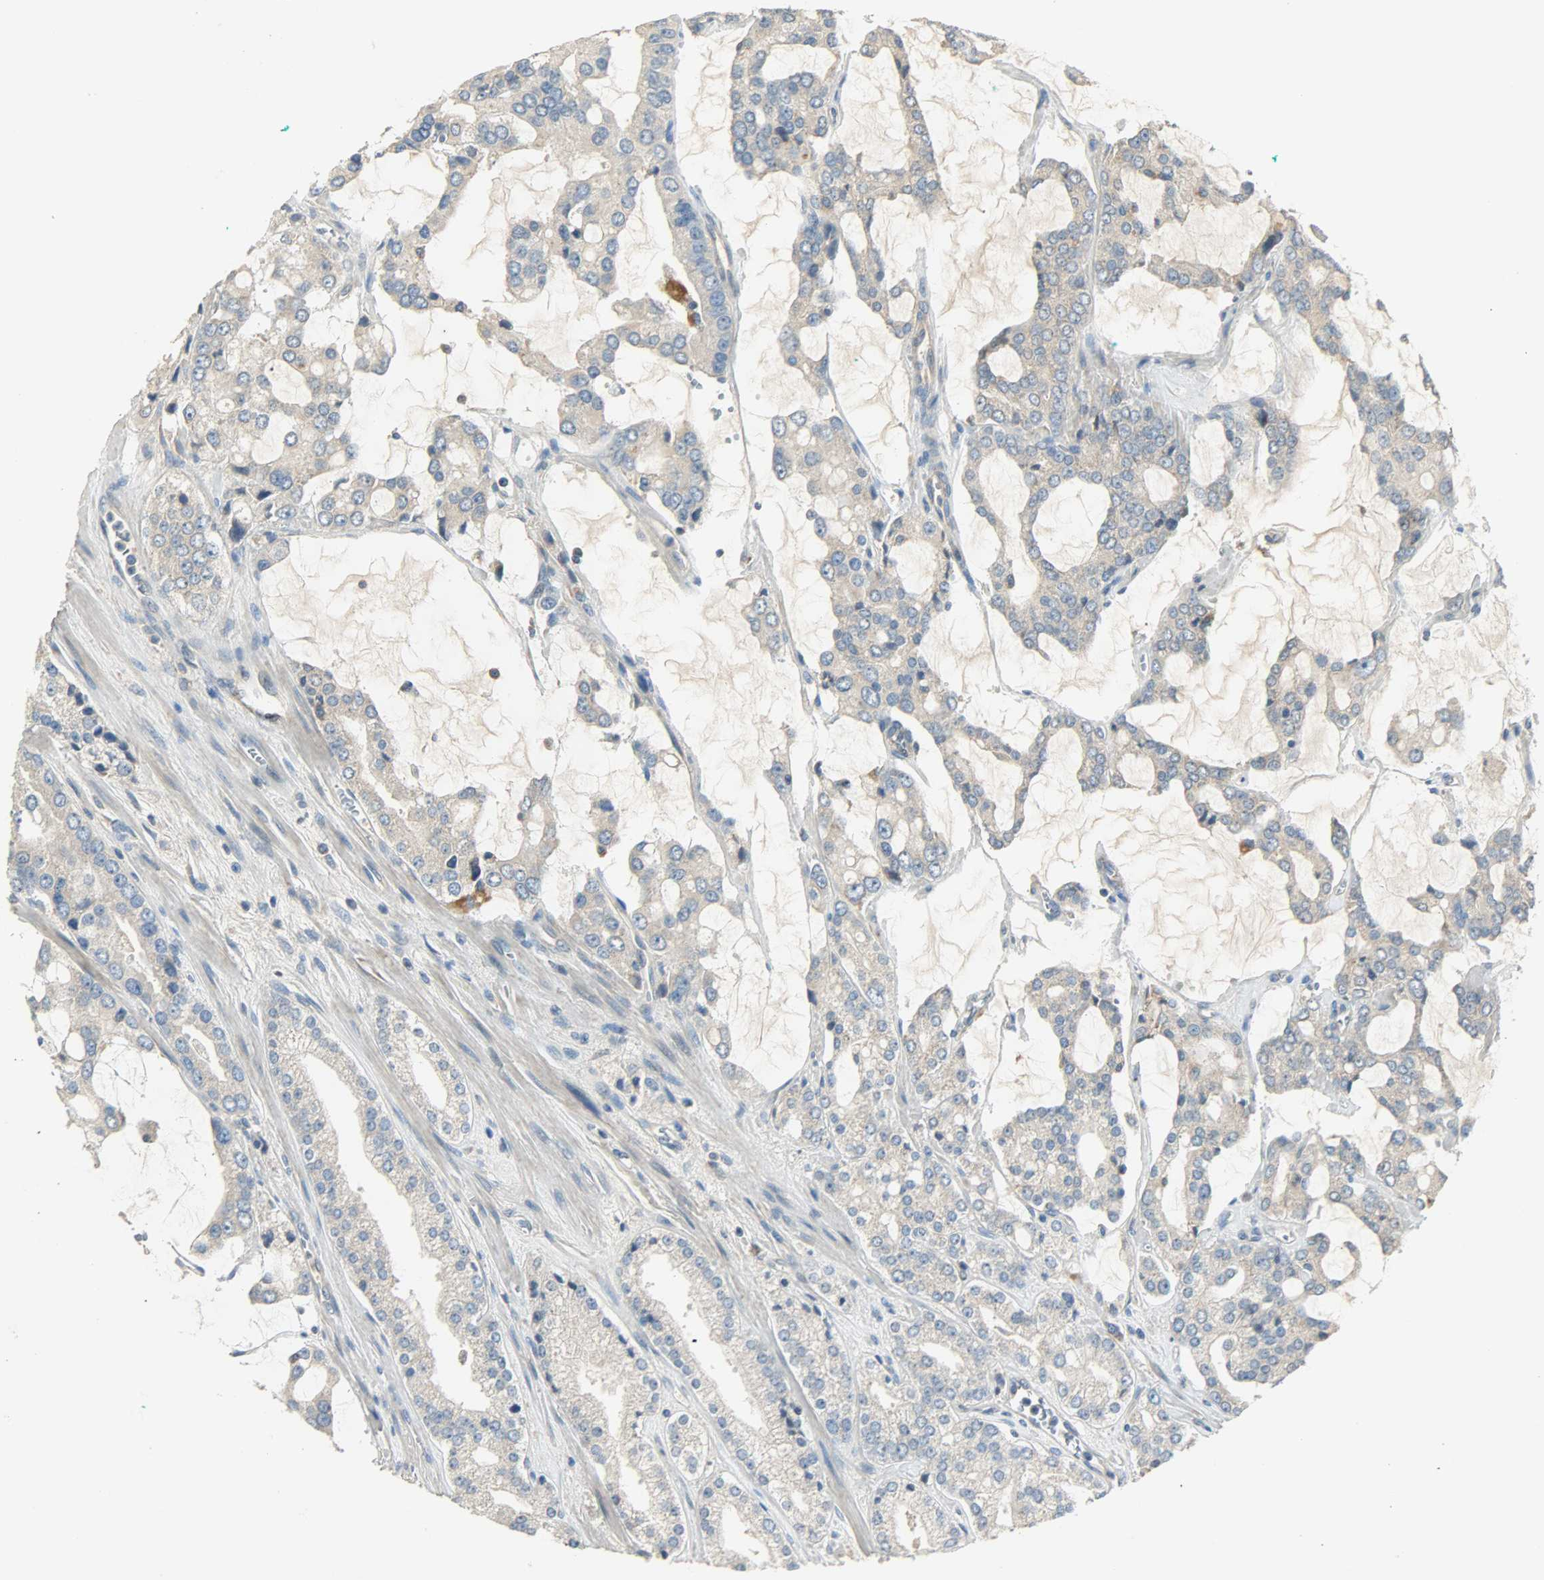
{"staining": {"intensity": "weak", "quantity": ">75%", "location": "cytoplasmic/membranous"}, "tissue": "prostate cancer", "cell_type": "Tumor cells", "image_type": "cancer", "snomed": [{"axis": "morphology", "description": "Adenocarcinoma, High grade"}, {"axis": "topography", "description": "Prostate"}], "caption": "Immunohistochemistry image of human prostate high-grade adenocarcinoma stained for a protein (brown), which displays low levels of weak cytoplasmic/membranous staining in about >75% of tumor cells.", "gene": "NNT", "patient": {"sex": "male", "age": 67}}